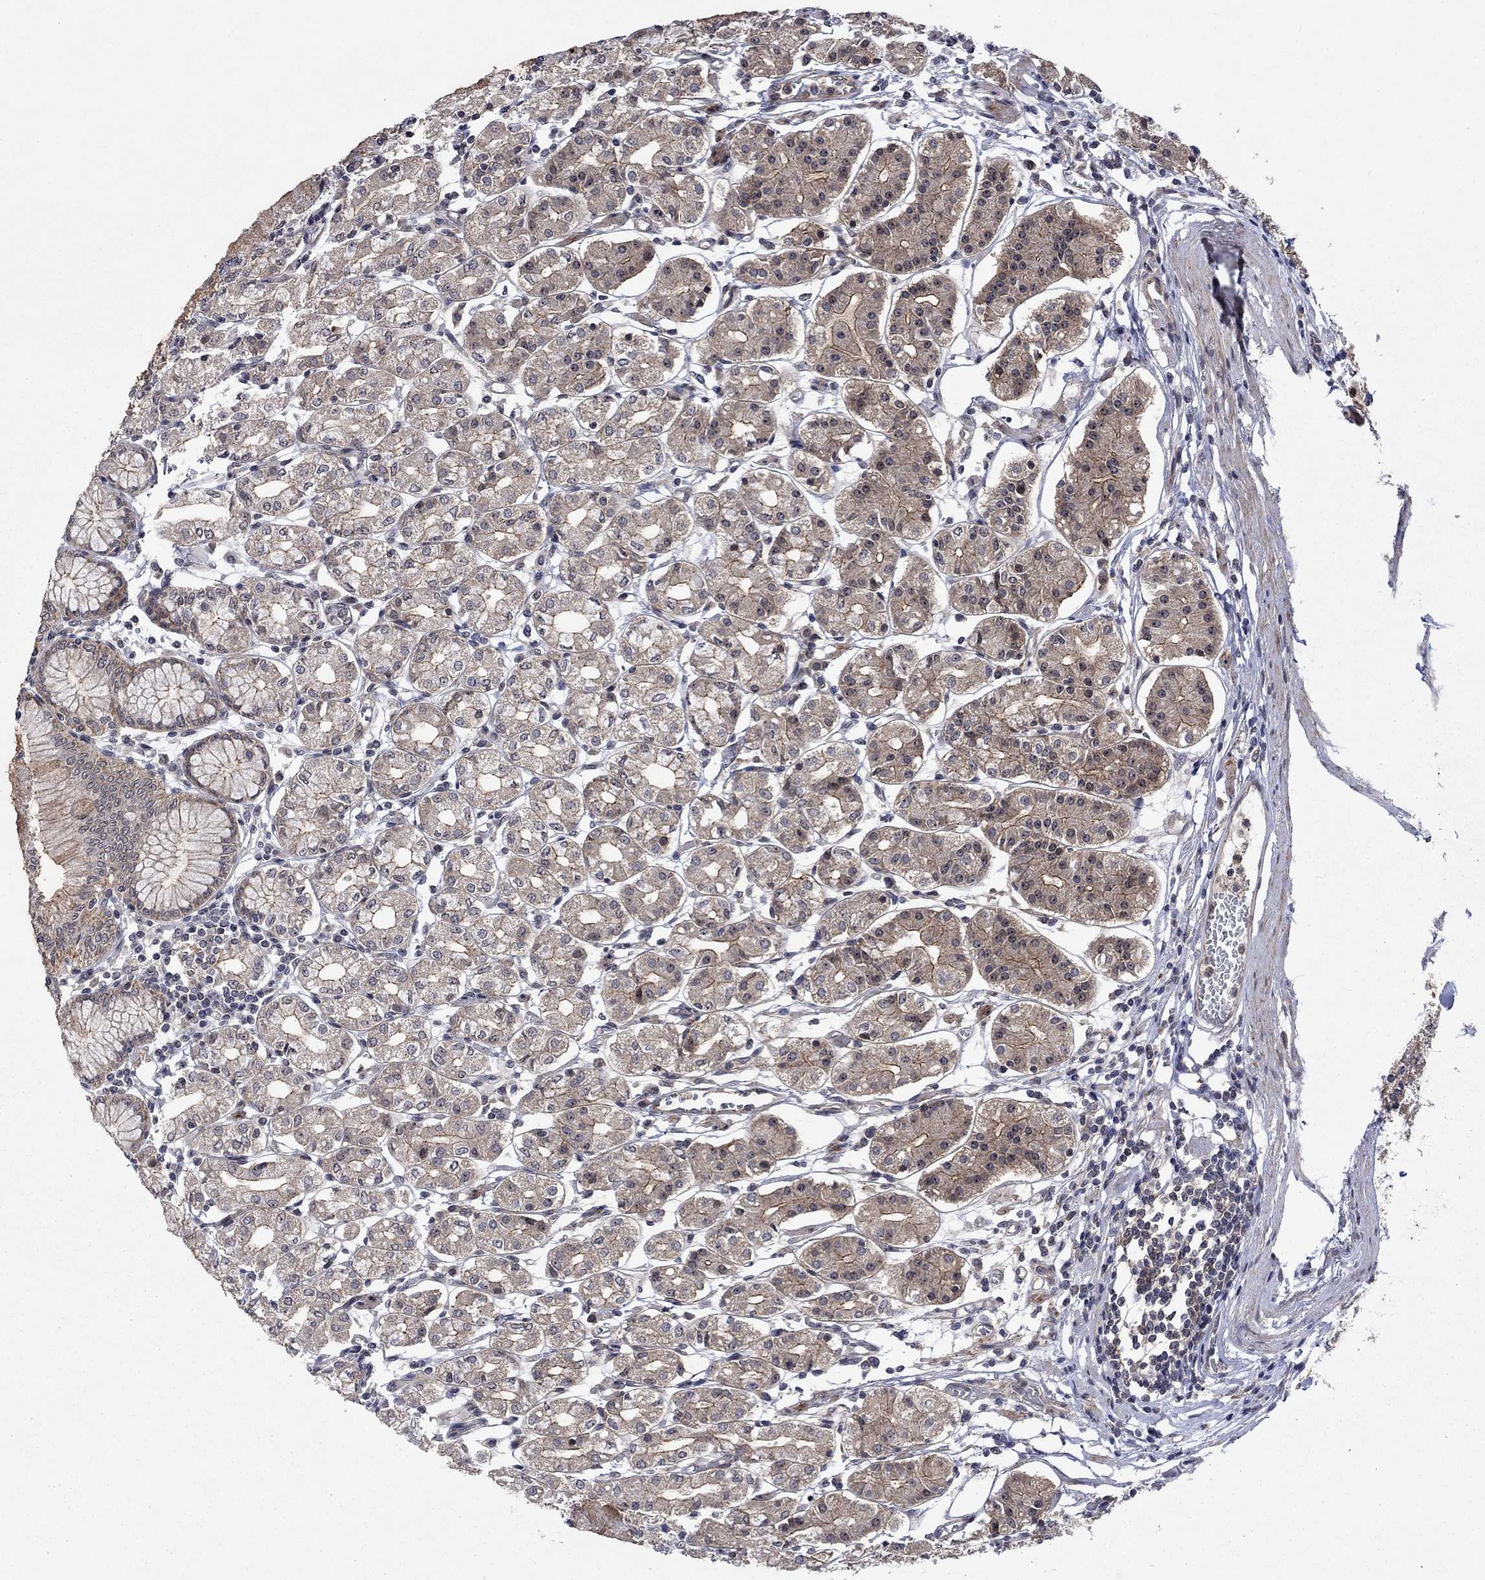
{"staining": {"intensity": "moderate", "quantity": "25%-75%", "location": "cytoplasmic/membranous"}, "tissue": "stomach", "cell_type": "Glandular cells", "image_type": "normal", "snomed": [{"axis": "morphology", "description": "Normal tissue, NOS"}, {"axis": "topography", "description": "Skeletal muscle"}, {"axis": "topography", "description": "Stomach"}], "caption": "DAB immunohistochemical staining of normal stomach reveals moderate cytoplasmic/membranous protein expression in about 25%-75% of glandular cells. The staining is performed using DAB brown chromogen to label protein expression. The nuclei are counter-stained blue using hematoxylin.", "gene": "PPP1R9A", "patient": {"sex": "female", "age": 57}}